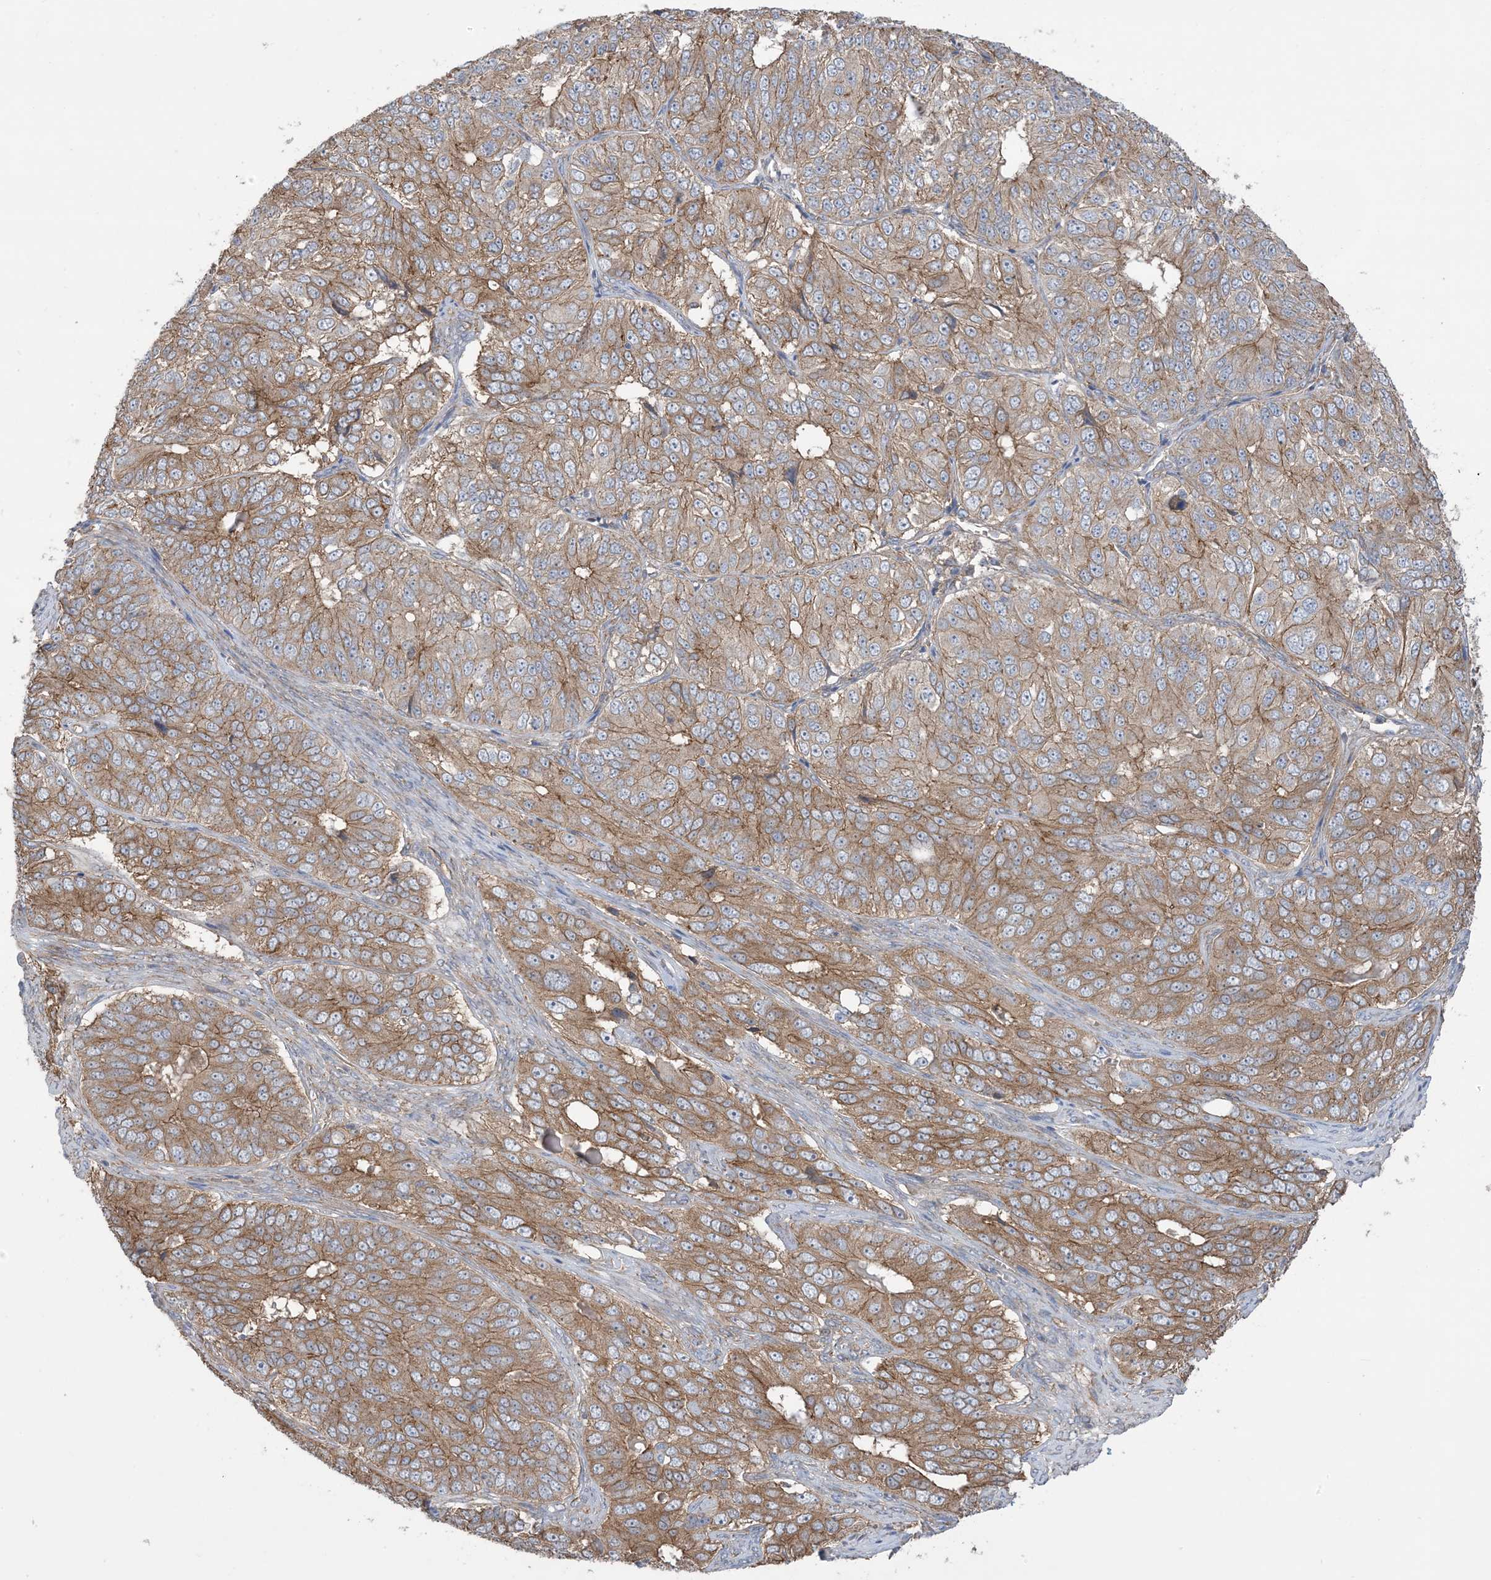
{"staining": {"intensity": "moderate", "quantity": ">75%", "location": "cytoplasmic/membranous"}, "tissue": "ovarian cancer", "cell_type": "Tumor cells", "image_type": "cancer", "snomed": [{"axis": "morphology", "description": "Carcinoma, endometroid"}, {"axis": "topography", "description": "Ovary"}], "caption": "High-power microscopy captured an immunohistochemistry photomicrograph of ovarian endometroid carcinoma, revealing moderate cytoplasmic/membranous staining in about >75% of tumor cells.", "gene": "CCNY", "patient": {"sex": "female", "age": 51}}